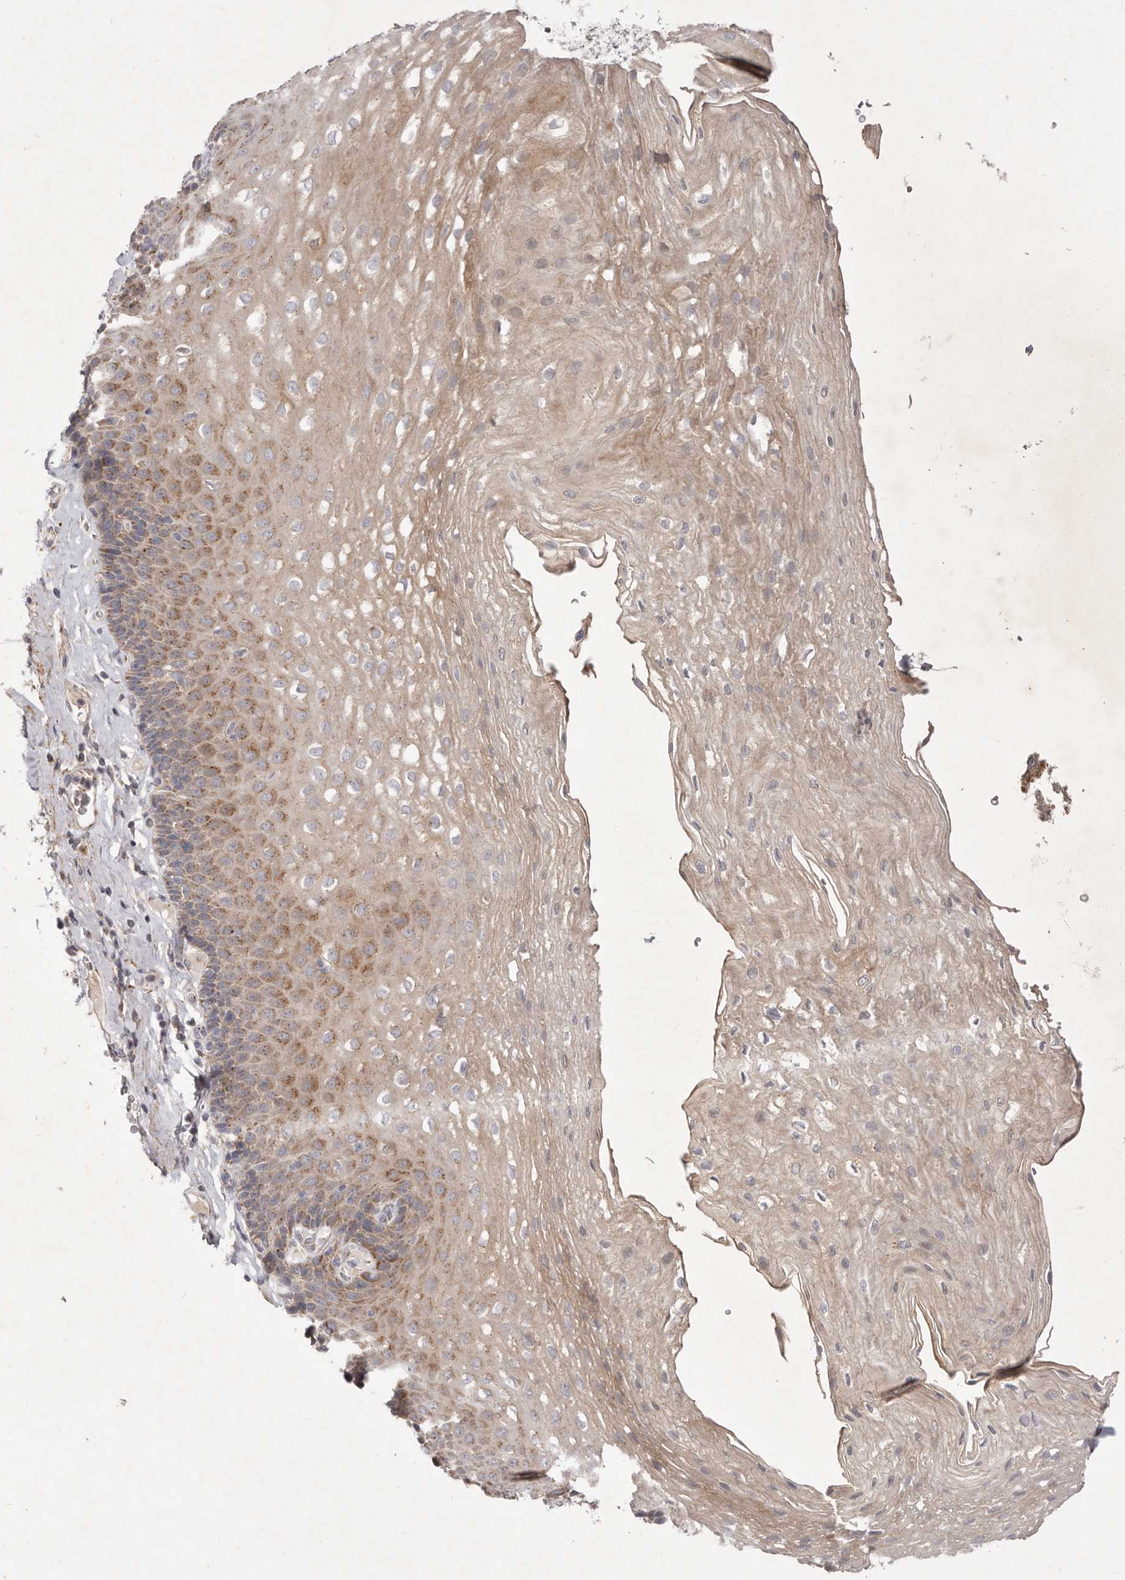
{"staining": {"intensity": "moderate", "quantity": ">75%", "location": "cytoplasmic/membranous"}, "tissue": "esophagus", "cell_type": "Squamous epithelial cells", "image_type": "normal", "snomed": [{"axis": "morphology", "description": "Normal tissue, NOS"}, {"axis": "topography", "description": "Esophagus"}], "caption": "Normal esophagus exhibits moderate cytoplasmic/membranous positivity in about >75% of squamous epithelial cells.", "gene": "USP24", "patient": {"sex": "female", "age": 66}}